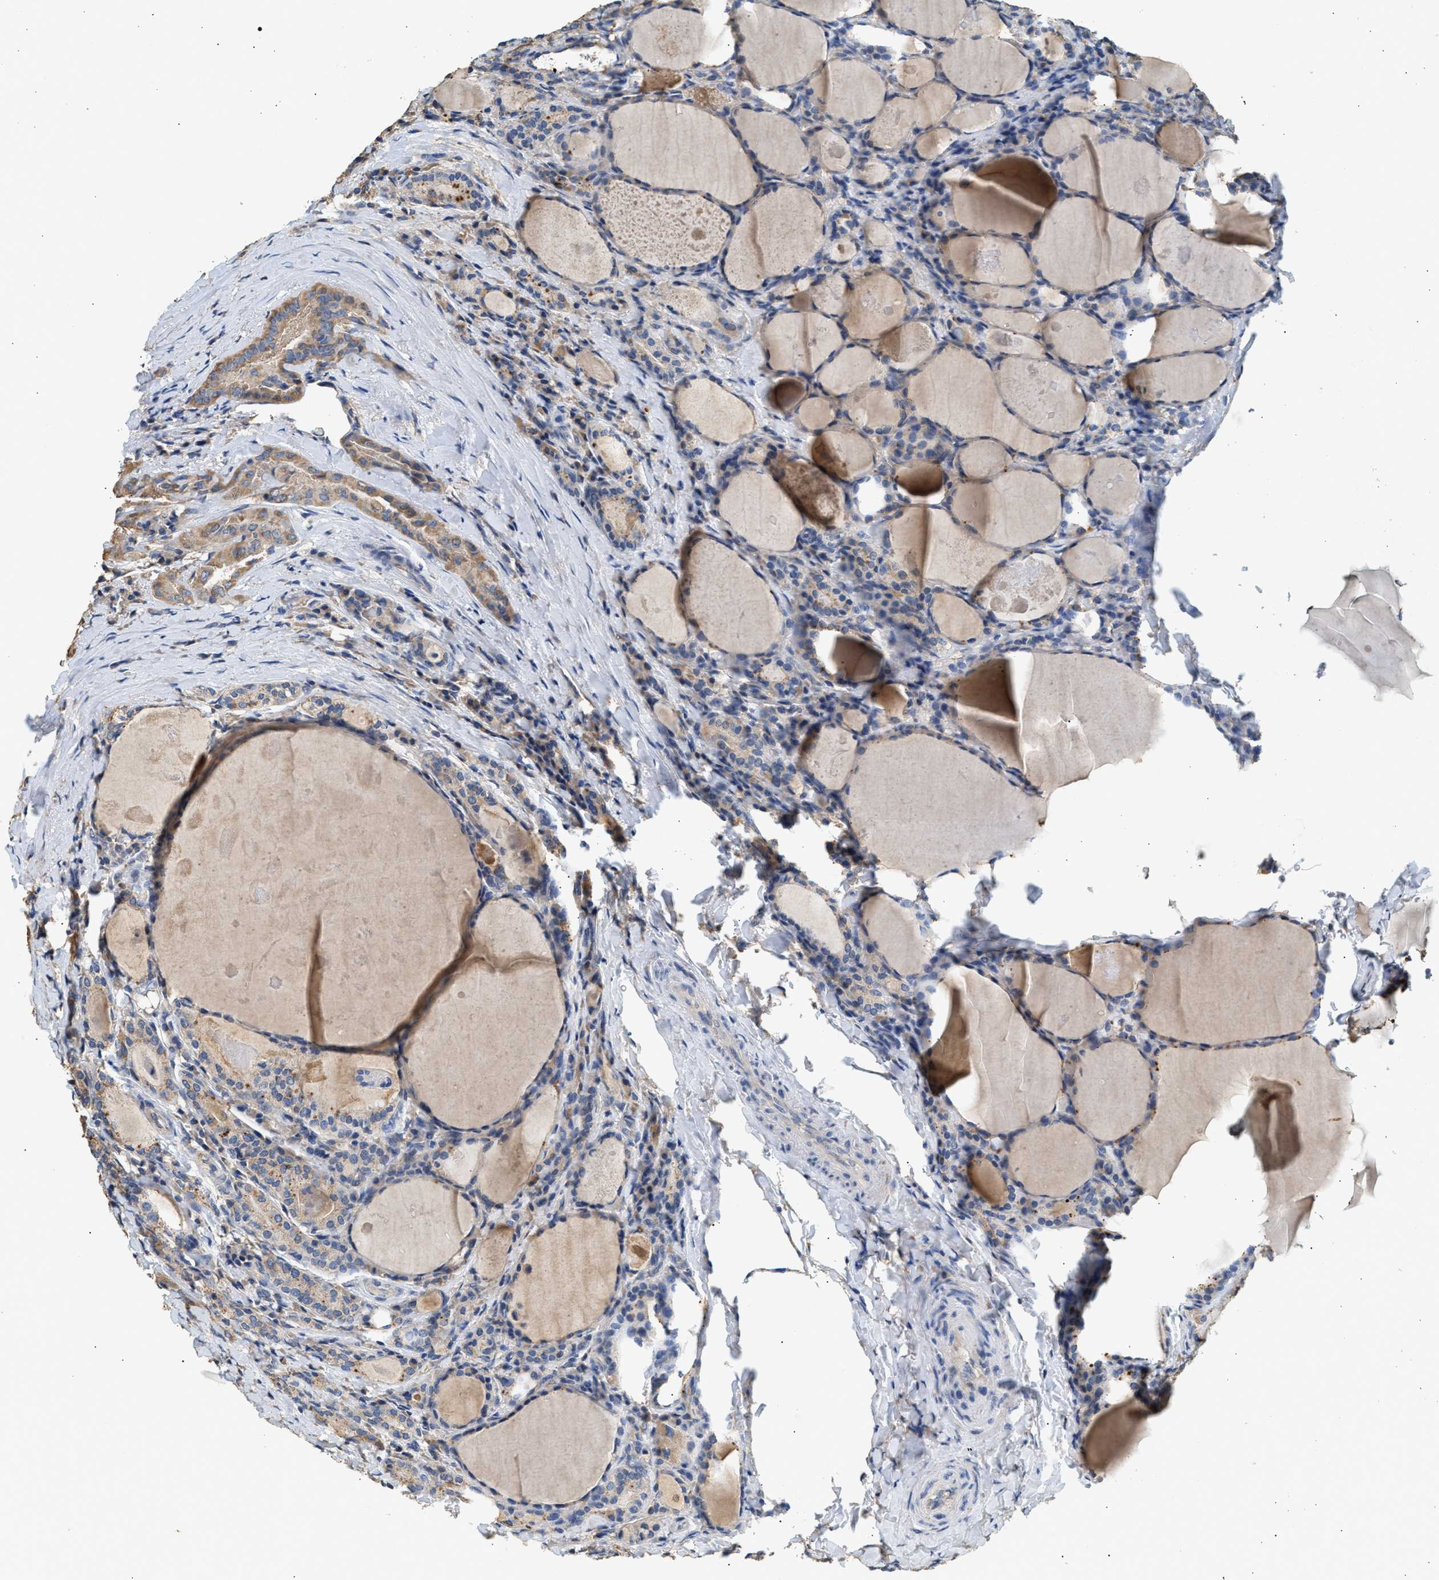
{"staining": {"intensity": "moderate", "quantity": "<25%", "location": "cytoplasmic/membranous"}, "tissue": "thyroid cancer", "cell_type": "Tumor cells", "image_type": "cancer", "snomed": [{"axis": "morphology", "description": "Papillary adenocarcinoma, NOS"}, {"axis": "topography", "description": "Thyroid gland"}], "caption": "Tumor cells reveal moderate cytoplasmic/membranous expression in approximately <25% of cells in thyroid cancer (papillary adenocarcinoma). The staining was performed using DAB to visualize the protein expression in brown, while the nuclei were stained in blue with hematoxylin (Magnification: 20x).", "gene": "WDR31", "patient": {"sex": "female", "age": 42}}